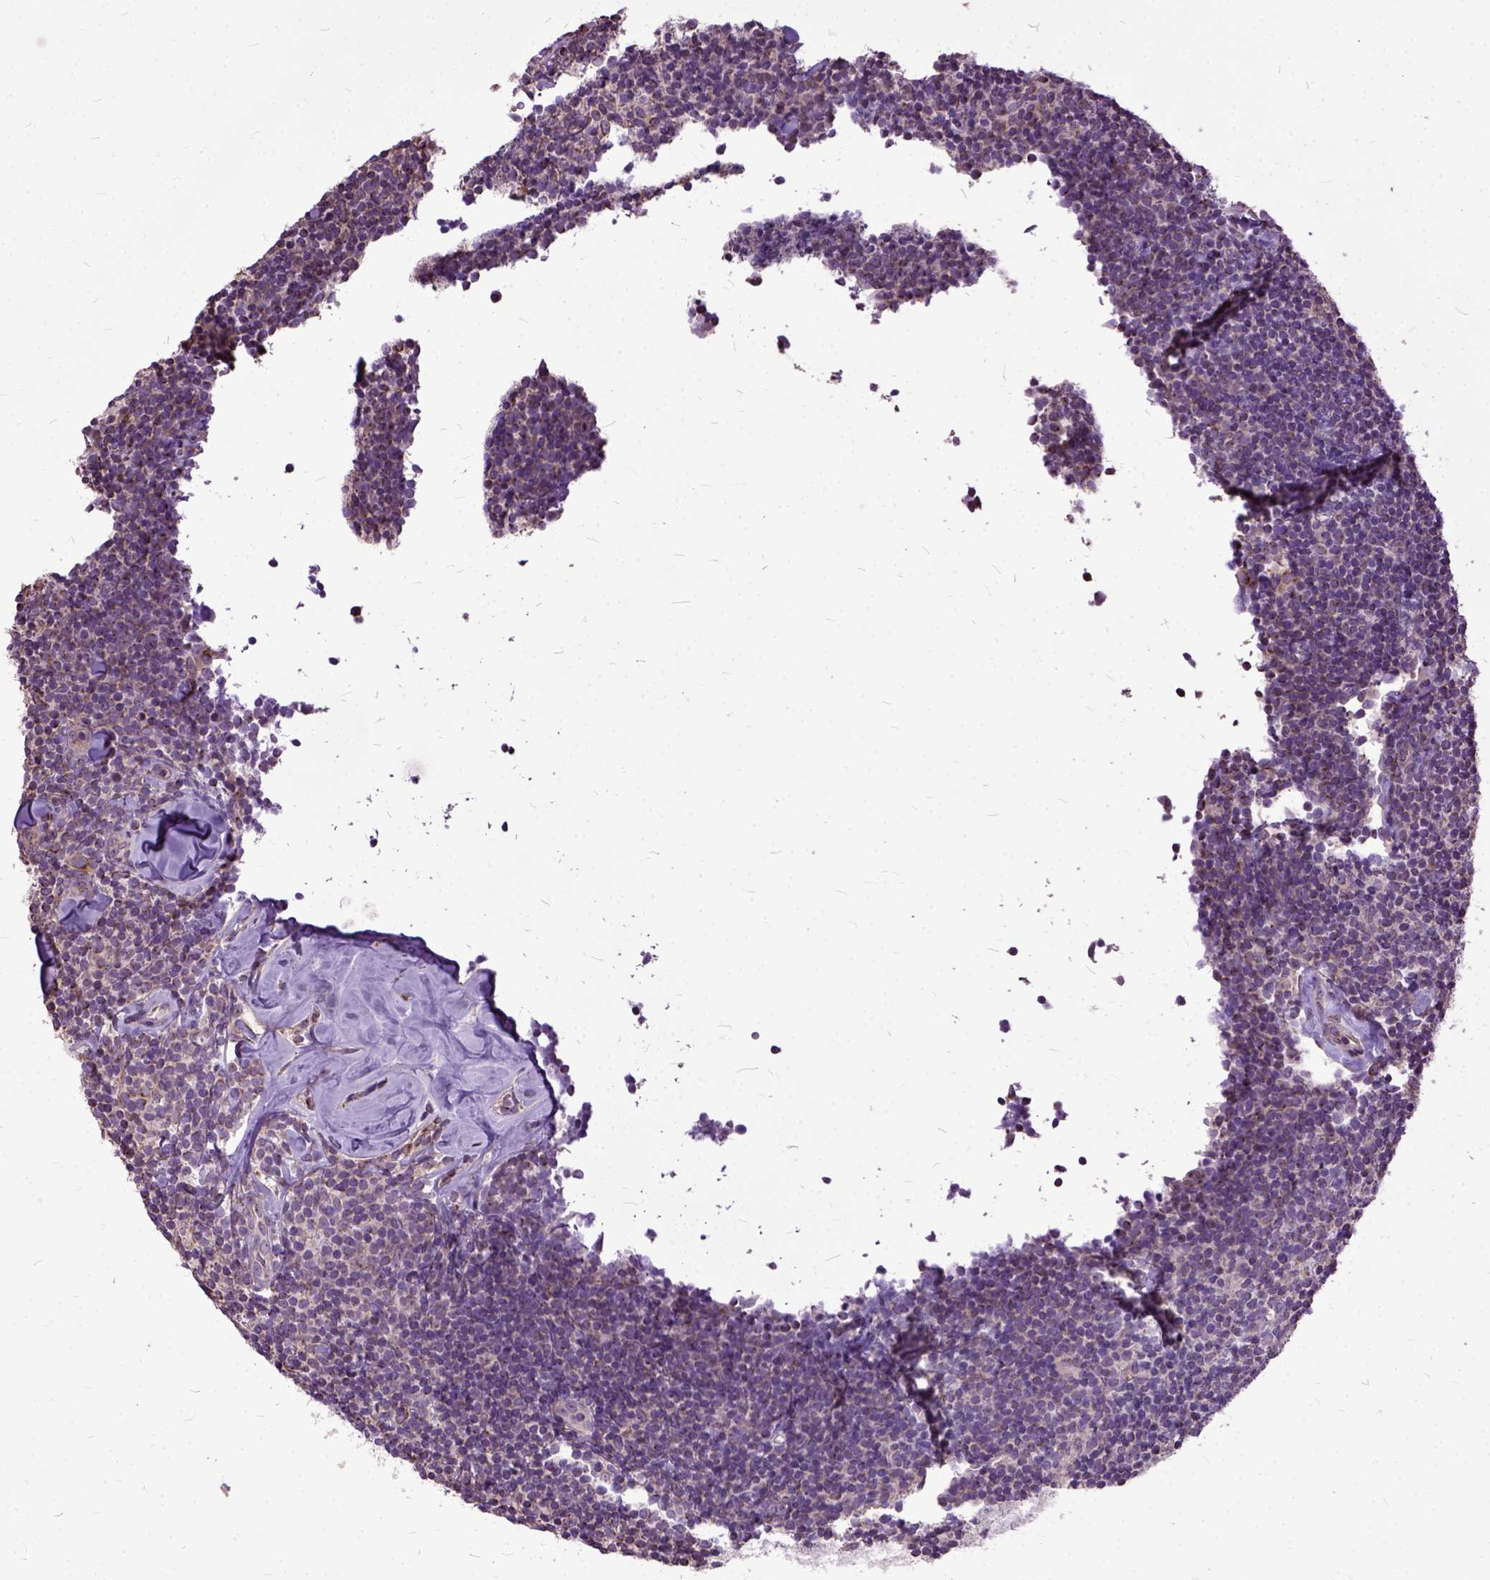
{"staining": {"intensity": "negative", "quantity": "none", "location": "none"}, "tissue": "lymphoma", "cell_type": "Tumor cells", "image_type": "cancer", "snomed": [{"axis": "morphology", "description": "Malignant lymphoma, non-Hodgkin's type, Low grade"}, {"axis": "topography", "description": "Lymph node"}], "caption": "Micrograph shows no significant protein positivity in tumor cells of malignant lymphoma, non-Hodgkin's type (low-grade).", "gene": "AREG", "patient": {"sex": "female", "age": 56}}